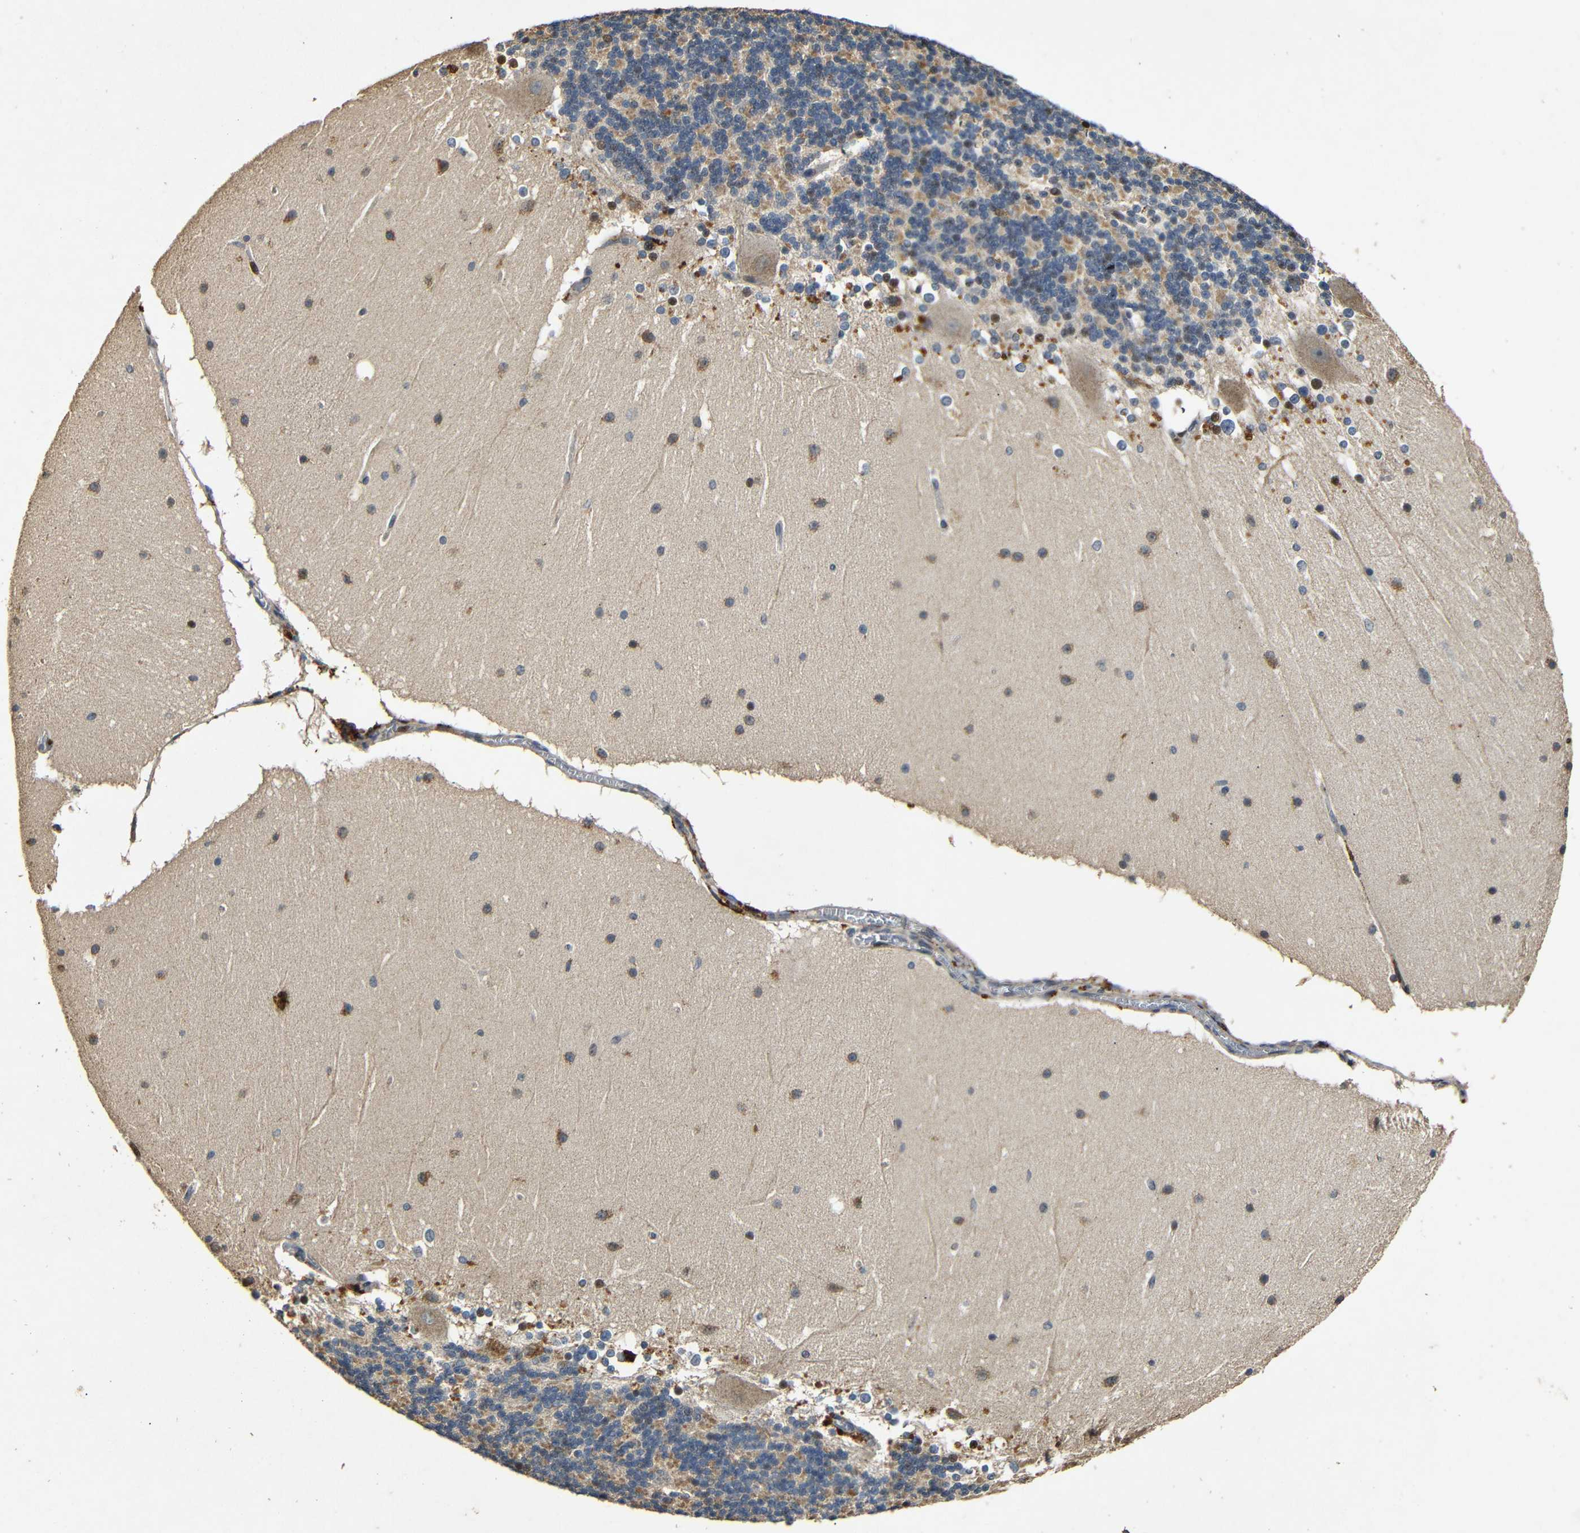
{"staining": {"intensity": "moderate", "quantity": "25%-75%", "location": "cytoplasmic/membranous"}, "tissue": "cerebellum", "cell_type": "Cells in granular layer", "image_type": "normal", "snomed": [{"axis": "morphology", "description": "Normal tissue, NOS"}, {"axis": "topography", "description": "Cerebellum"}], "caption": "Immunohistochemistry (IHC) staining of normal cerebellum, which exhibits medium levels of moderate cytoplasmic/membranous positivity in about 25%-75% of cells in granular layer indicating moderate cytoplasmic/membranous protein expression. The staining was performed using DAB (3,3'-diaminobenzidine) (brown) for protein detection and nuclei were counterstained in hematoxylin (blue).", "gene": "KAZALD1", "patient": {"sex": "female", "age": 19}}